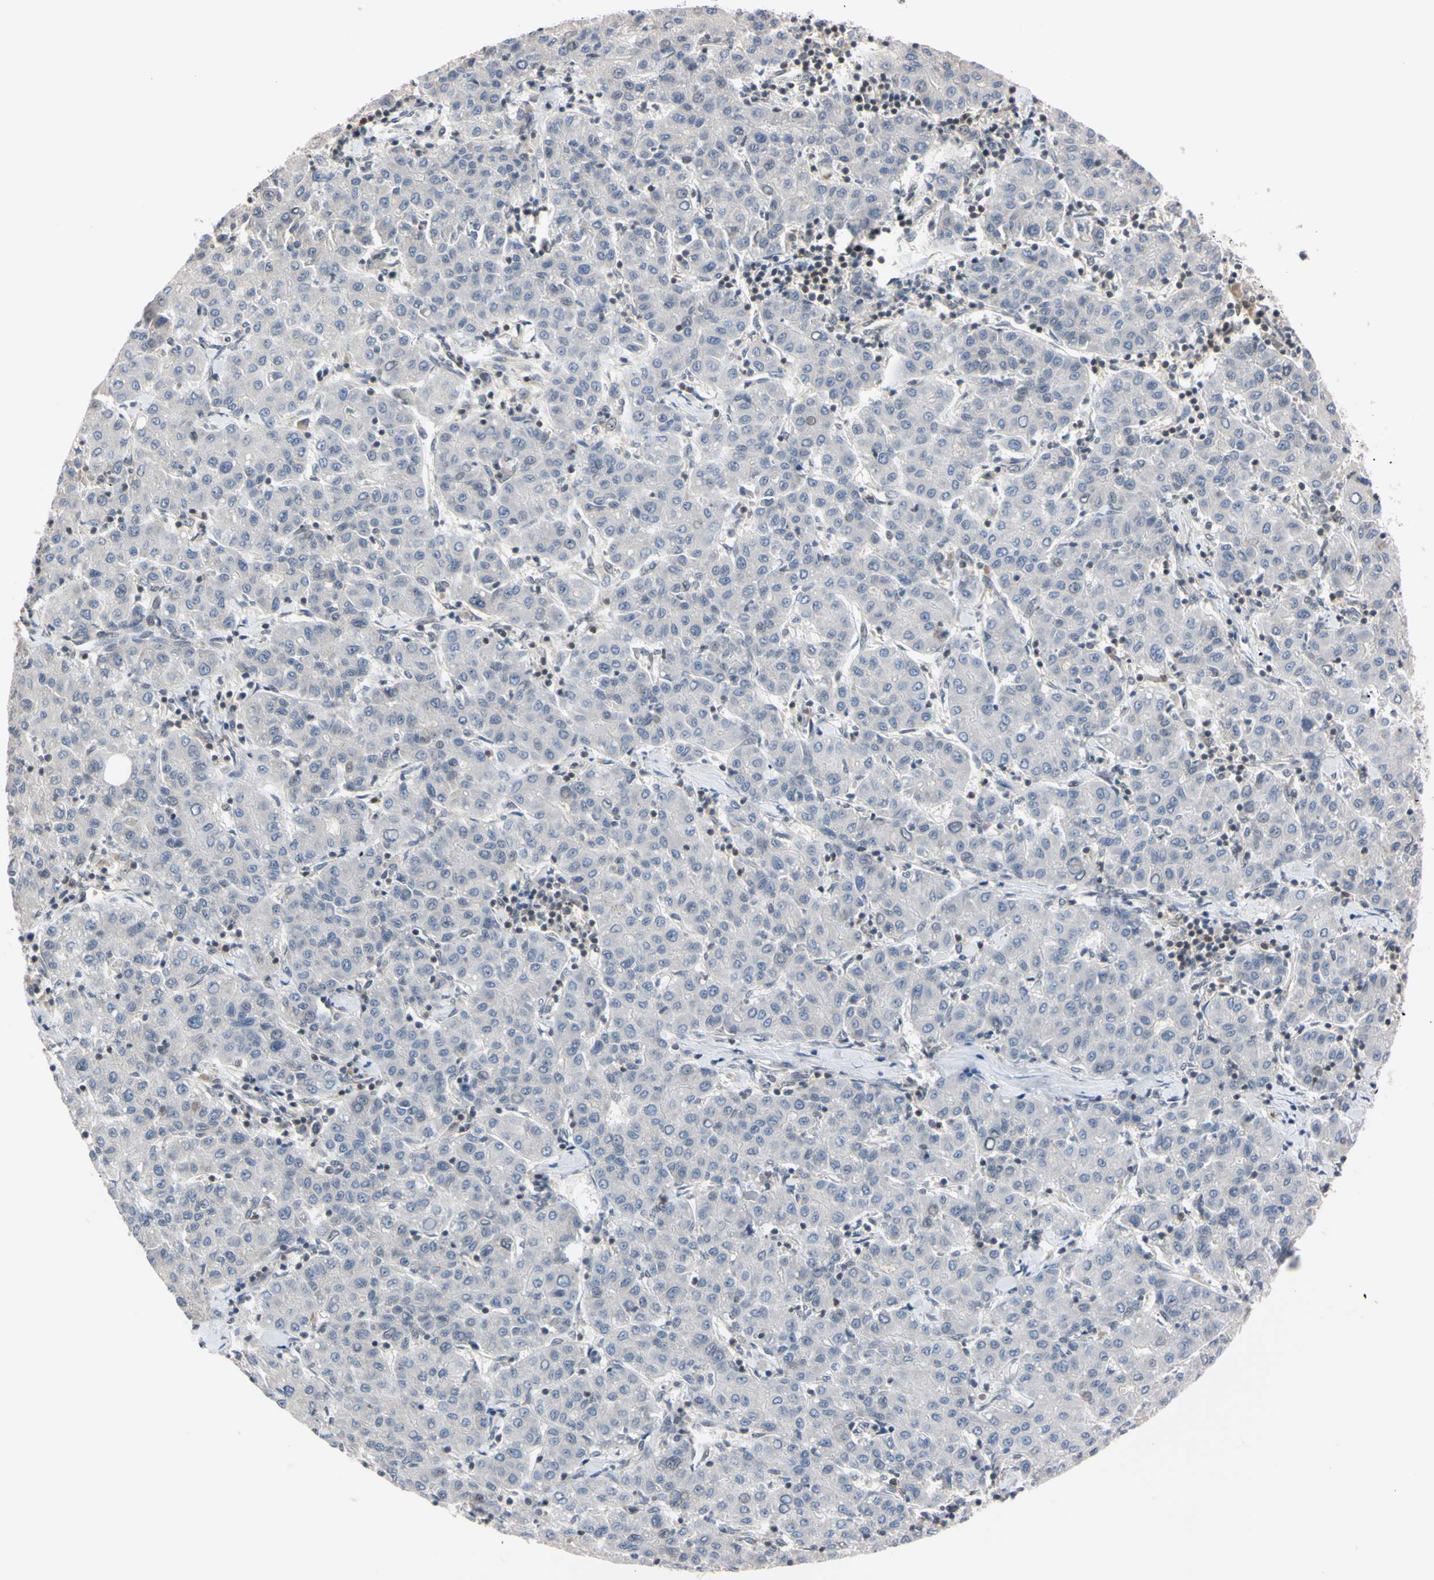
{"staining": {"intensity": "negative", "quantity": "none", "location": "none"}, "tissue": "liver cancer", "cell_type": "Tumor cells", "image_type": "cancer", "snomed": [{"axis": "morphology", "description": "Carcinoma, Hepatocellular, NOS"}, {"axis": "topography", "description": "Liver"}], "caption": "Tumor cells show no significant protein positivity in liver cancer. (Stains: DAB immunohistochemistry with hematoxylin counter stain, Microscopy: brightfield microscopy at high magnification).", "gene": "UBE2I", "patient": {"sex": "male", "age": 65}}